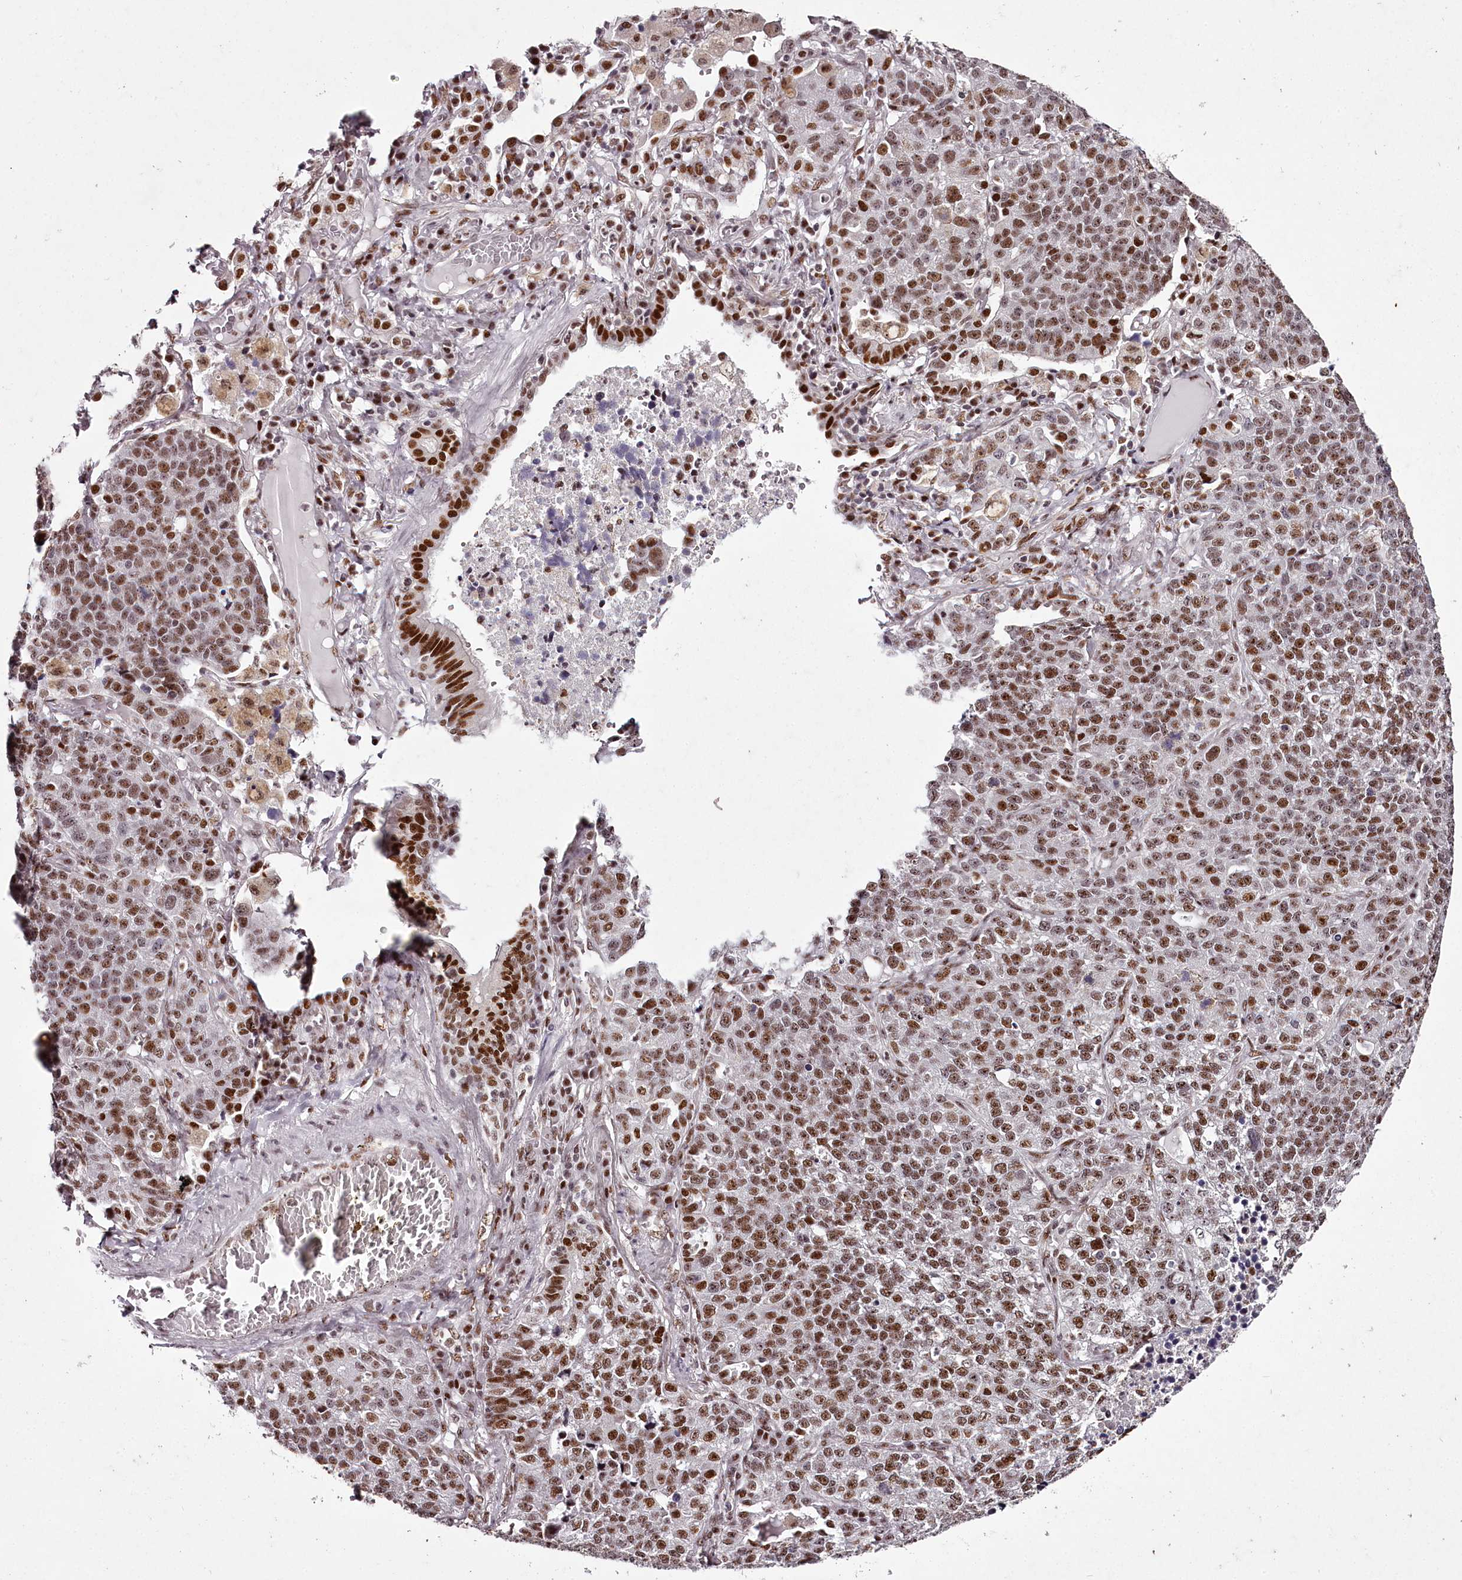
{"staining": {"intensity": "moderate", "quantity": ">75%", "location": "nuclear"}, "tissue": "lung cancer", "cell_type": "Tumor cells", "image_type": "cancer", "snomed": [{"axis": "morphology", "description": "Adenocarcinoma, NOS"}, {"axis": "topography", "description": "Lung"}], "caption": "Tumor cells exhibit moderate nuclear expression in approximately >75% of cells in lung cancer.", "gene": "PSPC1", "patient": {"sex": "male", "age": 49}}